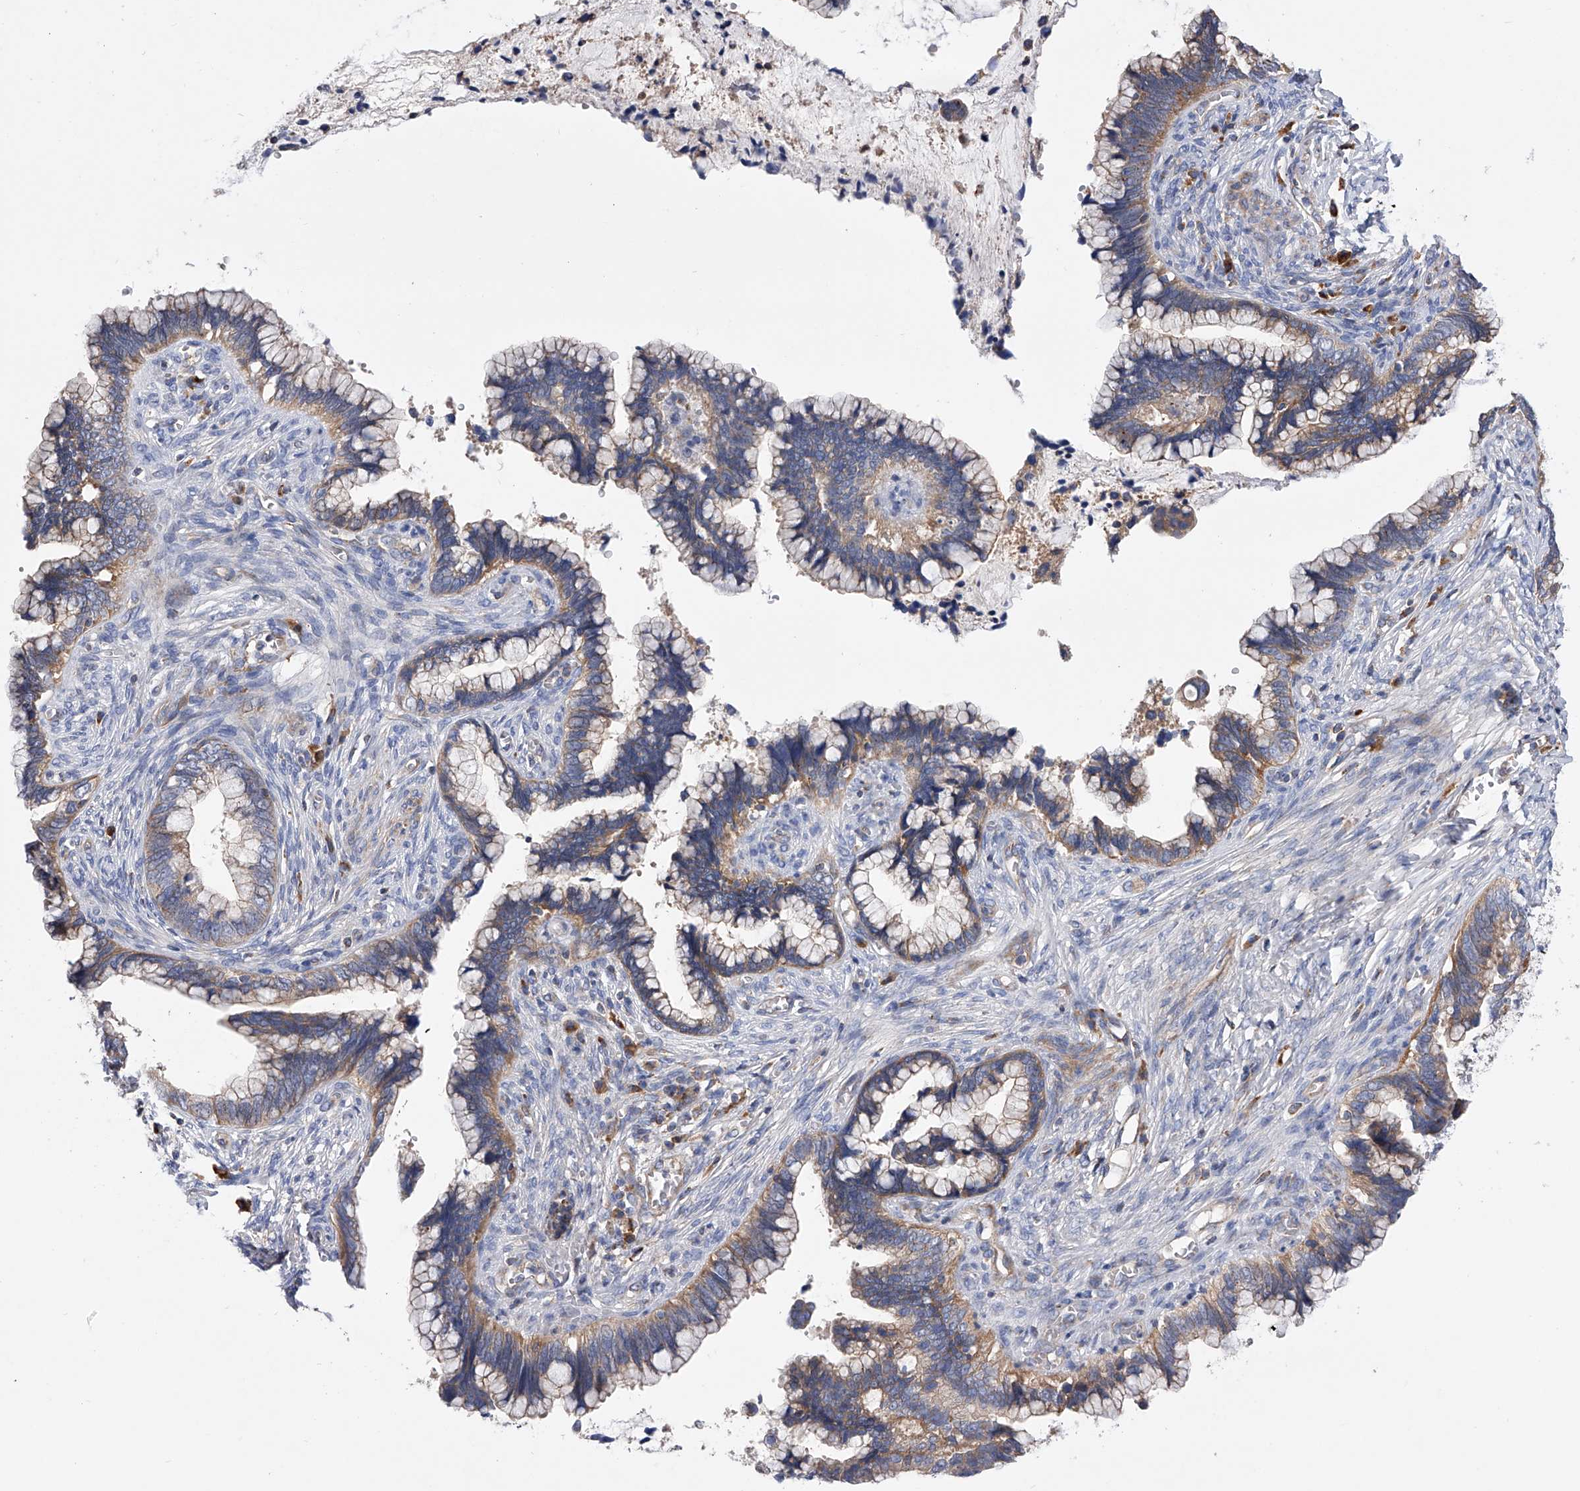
{"staining": {"intensity": "moderate", "quantity": ">75%", "location": "cytoplasmic/membranous"}, "tissue": "cervical cancer", "cell_type": "Tumor cells", "image_type": "cancer", "snomed": [{"axis": "morphology", "description": "Adenocarcinoma, NOS"}, {"axis": "topography", "description": "Cervix"}], "caption": "Adenocarcinoma (cervical) tissue demonstrates moderate cytoplasmic/membranous staining in about >75% of tumor cells", "gene": "MLYCD", "patient": {"sex": "female", "age": 44}}